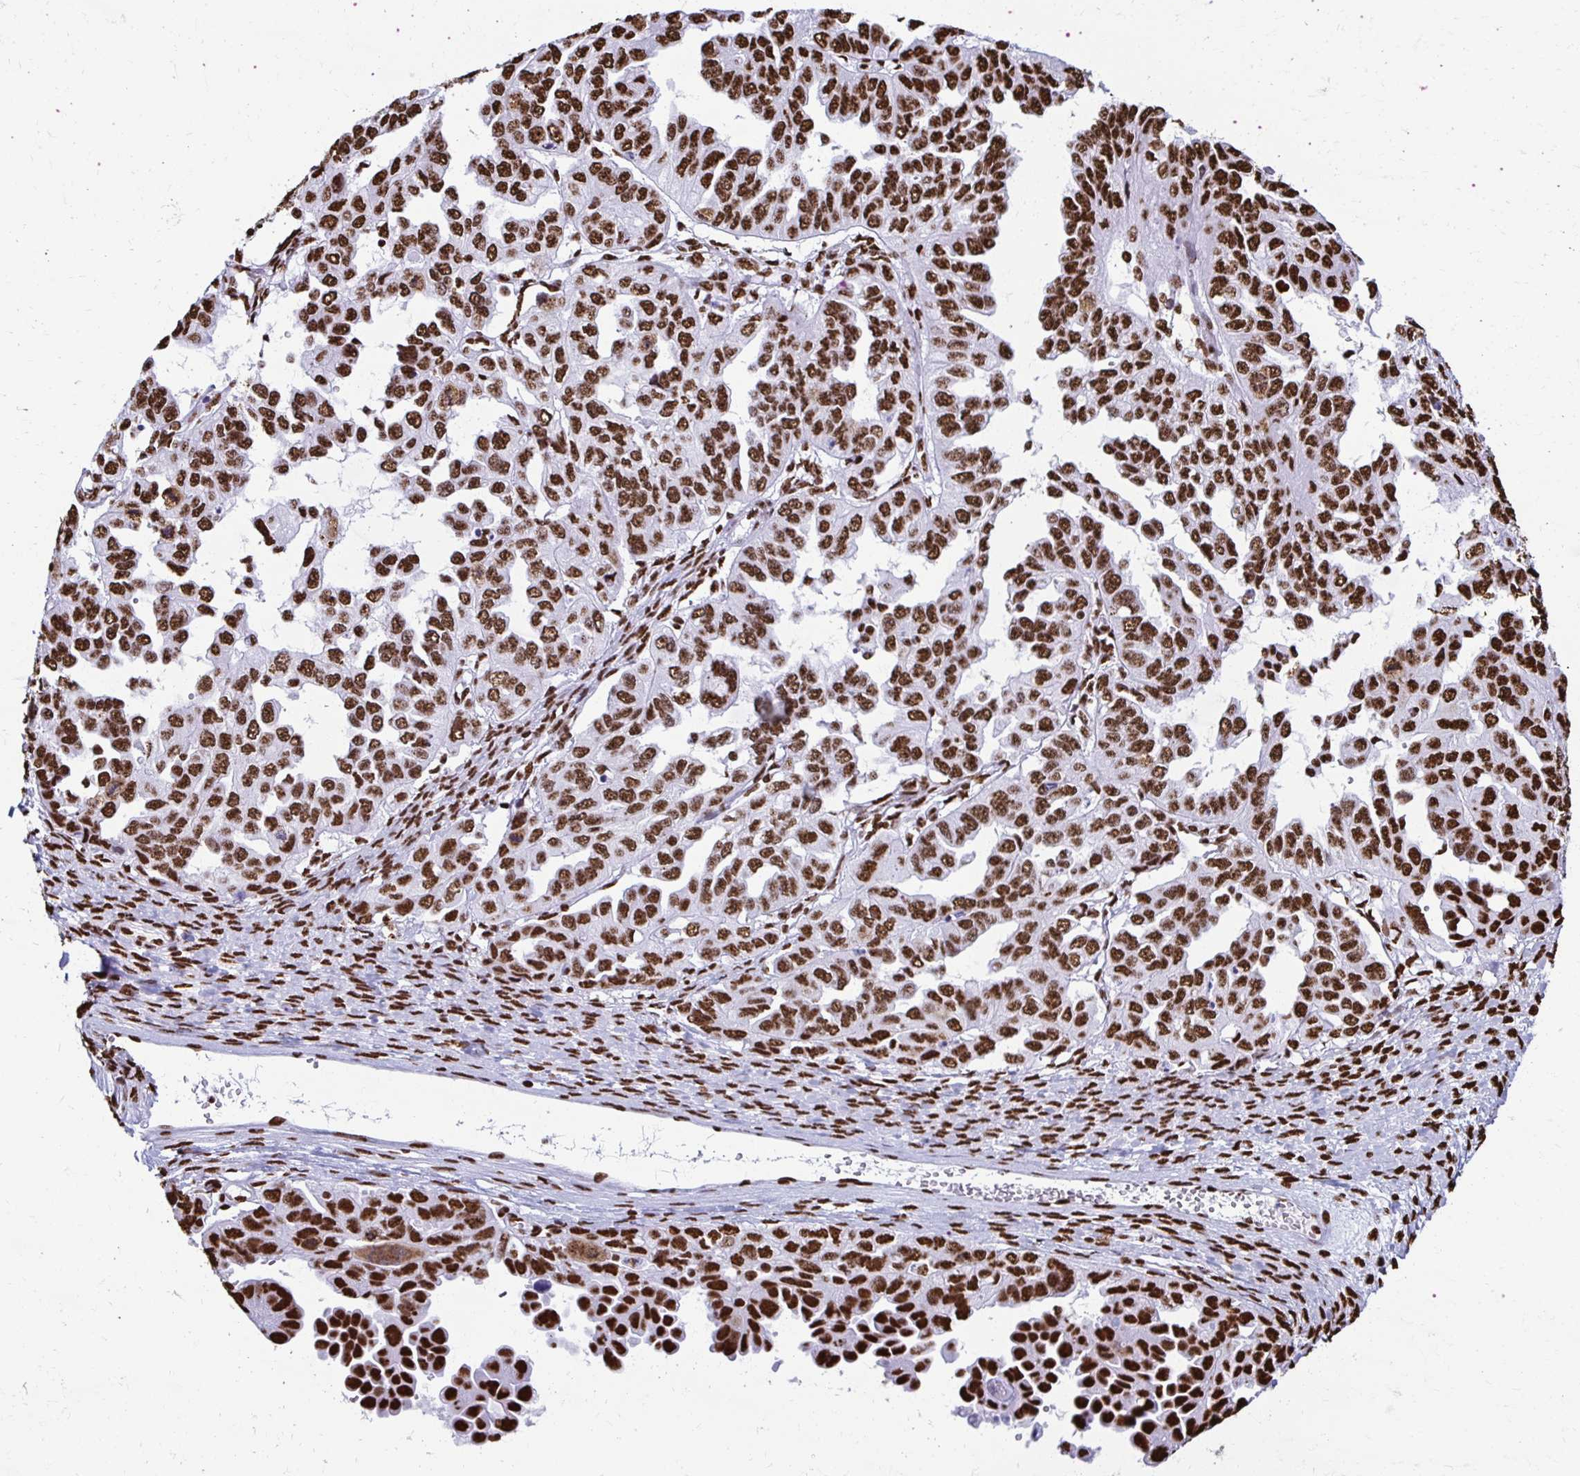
{"staining": {"intensity": "strong", "quantity": ">75%", "location": "nuclear"}, "tissue": "ovarian cancer", "cell_type": "Tumor cells", "image_type": "cancer", "snomed": [{"axis": "morphology", "description": "Cystadenocarcinoma, serous, NOS"}, {"axis": "topography", "description": "Ovary"}], "caption": "Protein staining demonstrates strong nuclear expression in about >75% of tumor cells in ovarian cancer (serous cystadenocarcinoma).", "gene": "NONO", "patient": {"sex": "female", "age": 53}}